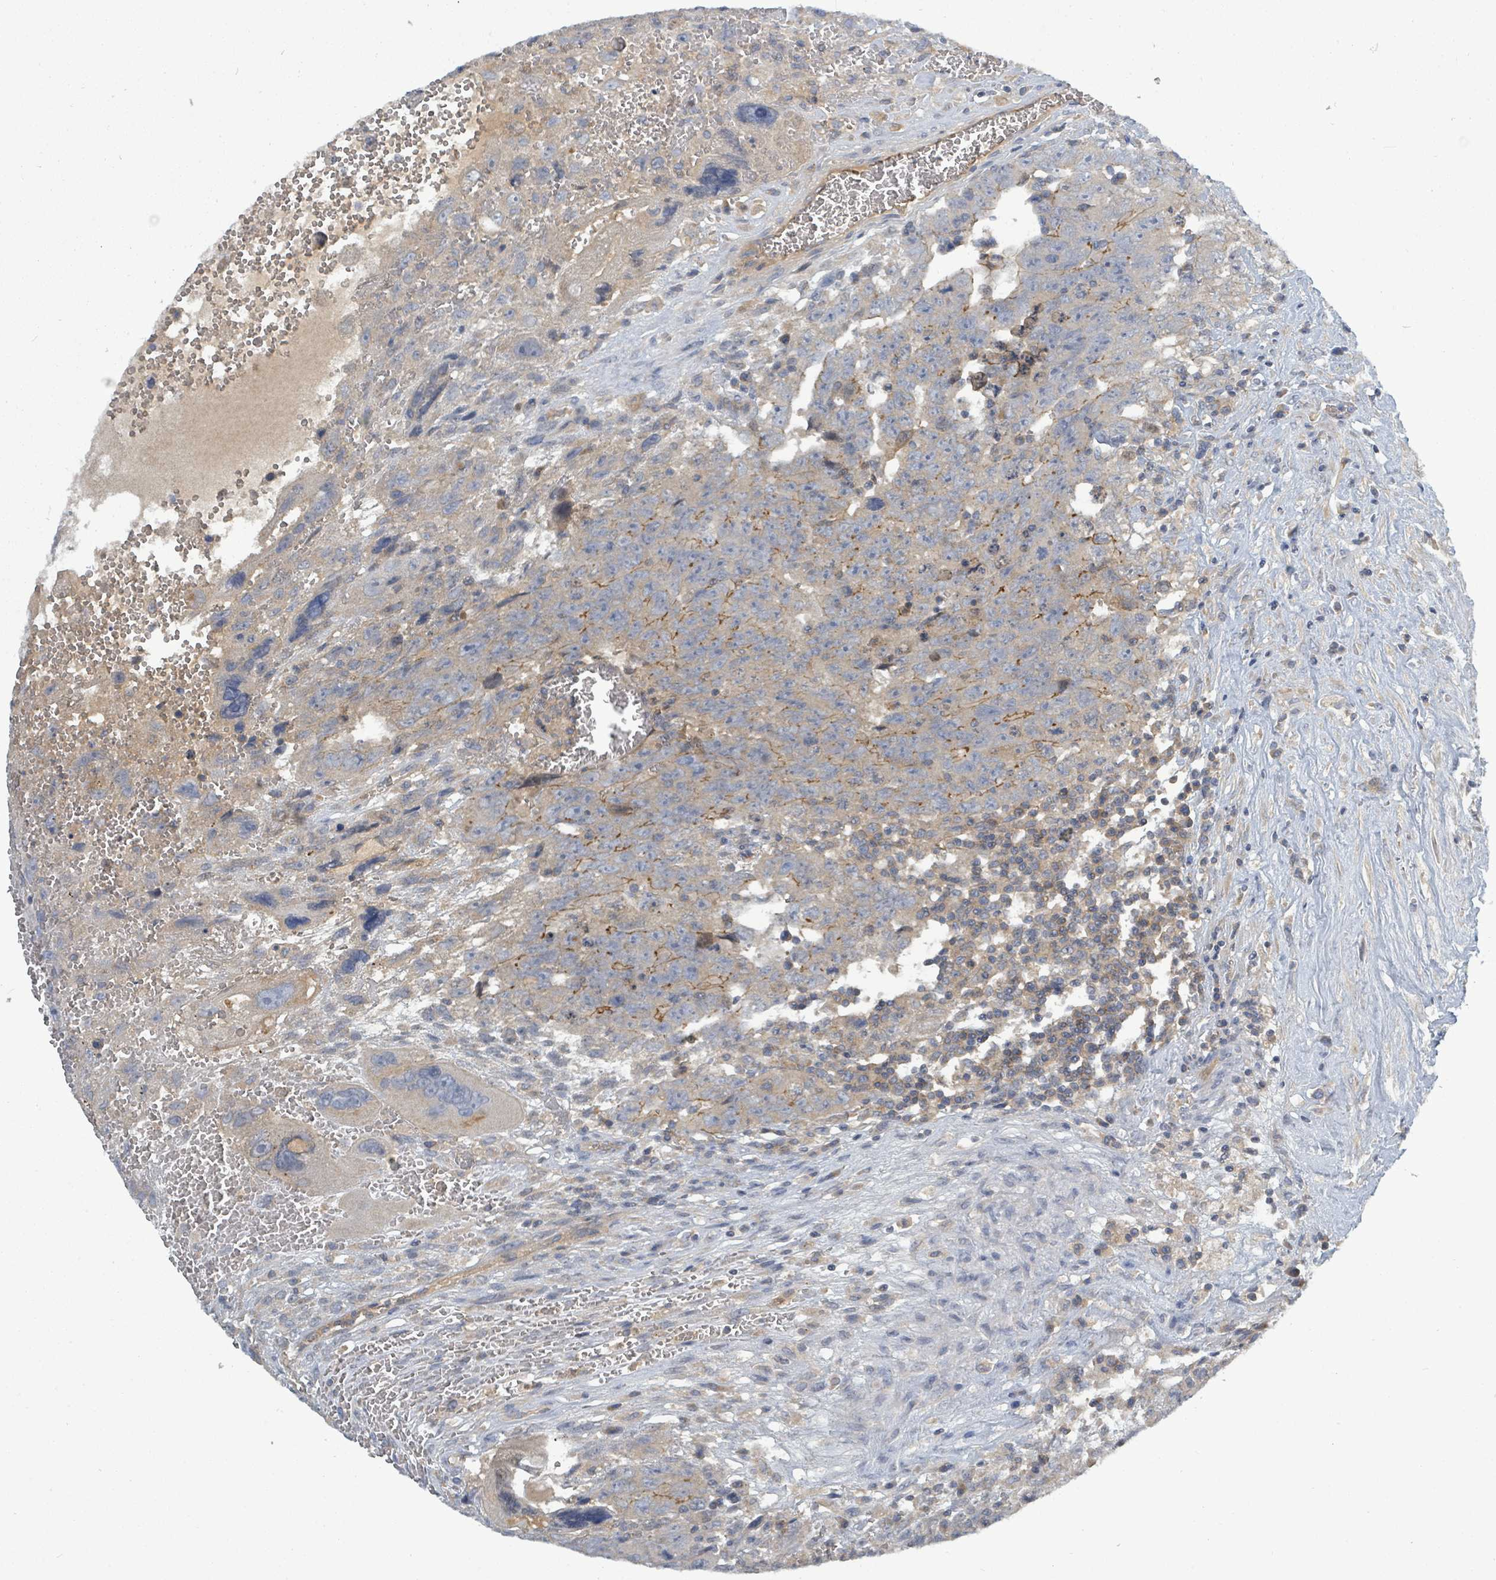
{"staining": {"intensity": "negative", "quantity": "none", "location": "none"}, "tissue": "testis cancer", "cell_type": "Tumor cells", "image_type": "cancer", "snomed": [{"axis": "morphology", "description": "Carcinoma, Embryonal, NOS"}, {"axis": "topography", "description": "Testis"}], "caption": "The image demonstrates no staining of tumor cells in testis cancer.", "gene": "SLC25A23", "patient": {"sex": "male", "age": 28}}